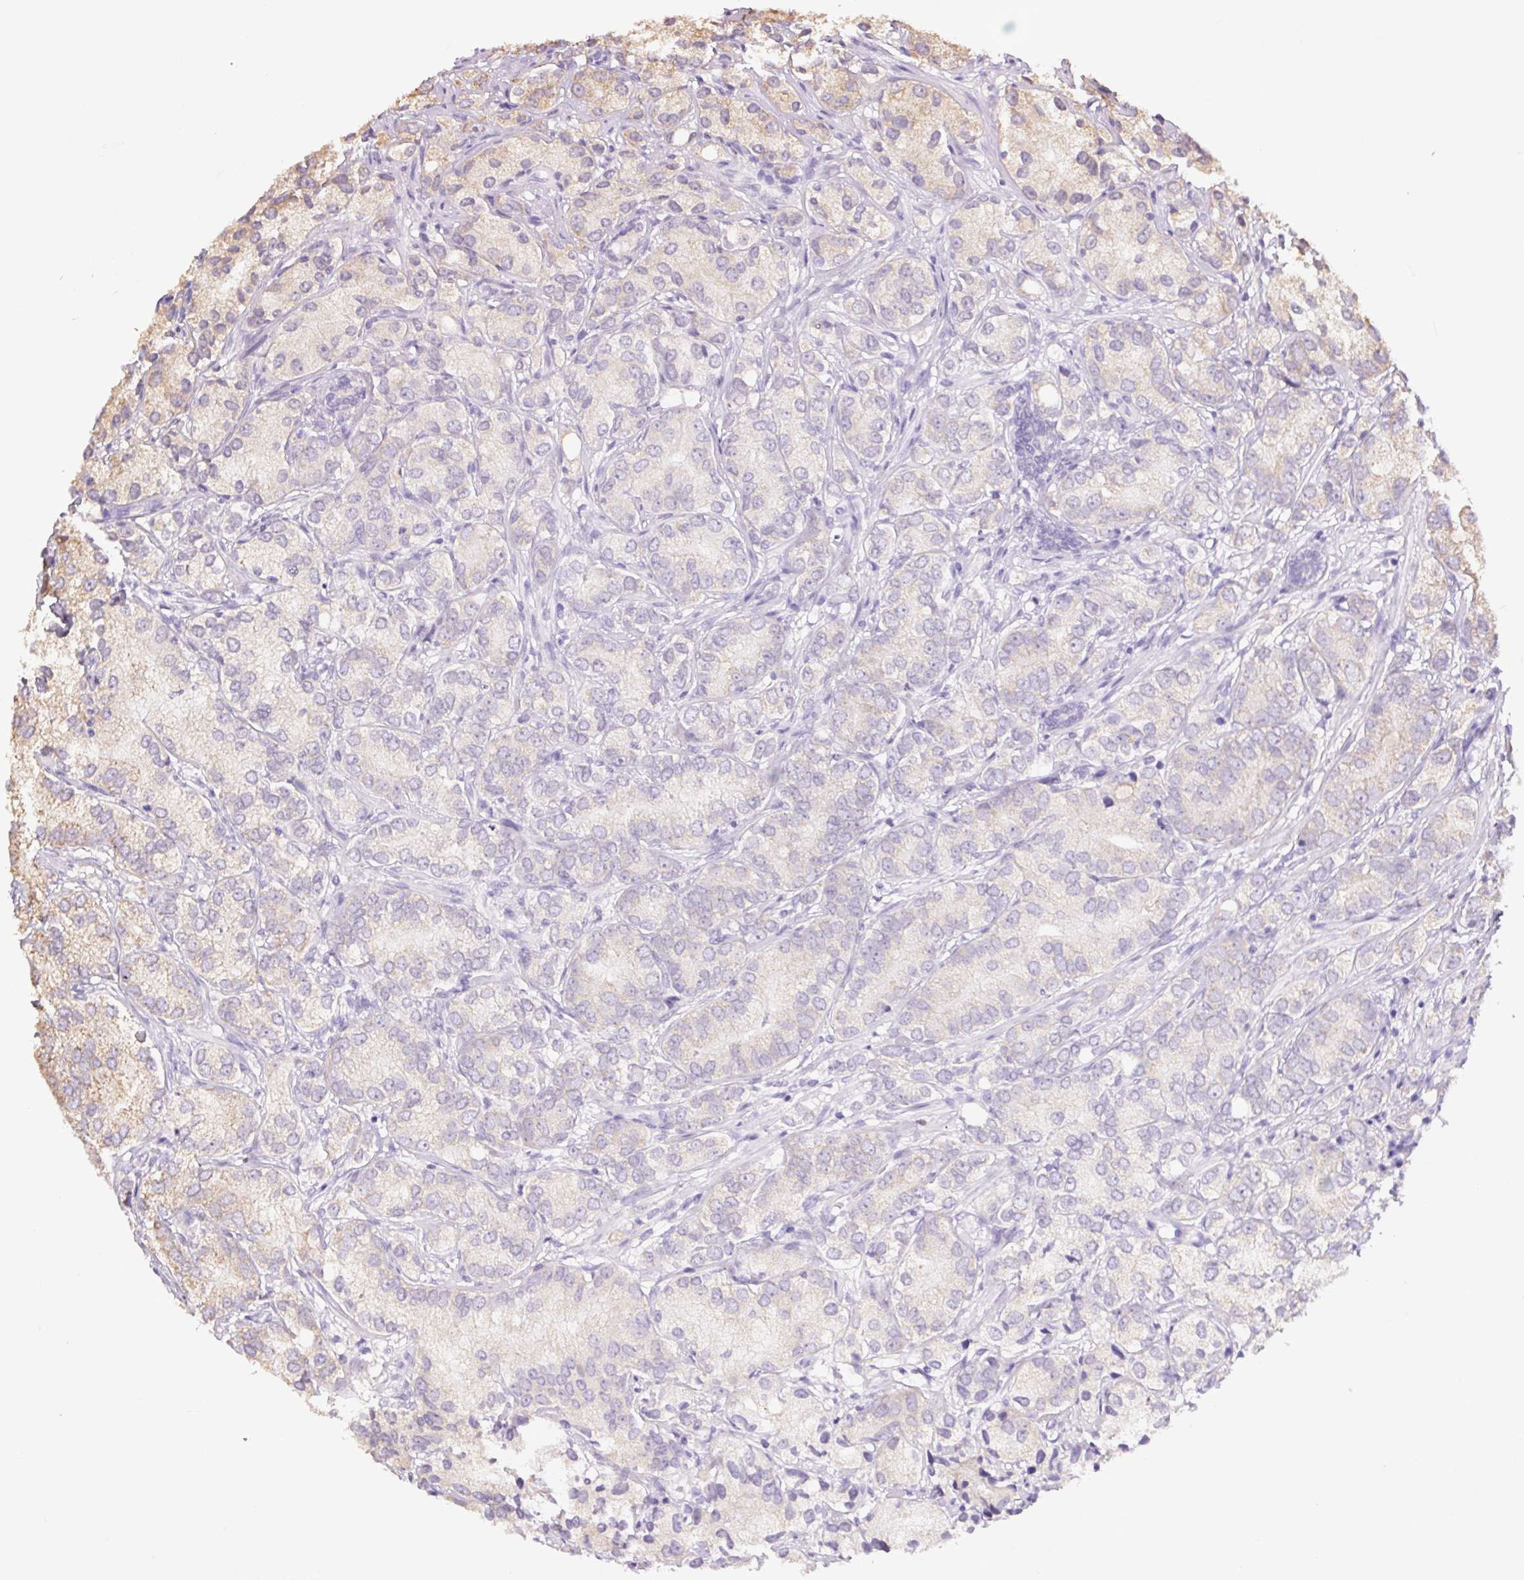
{"staining": {"intensity": "moderate", "quantity": "25%-75%", "location": "cytoplasmic/membranous"}, "tissue": "prostate cancer", "cell_type": "Tumor cells", "image_type": "cancer", "snomed": [{"axis": "morphology", "description": "Adenocarcinoma, High grade"}, {"axis": "topography", "description": "Prostate"}], "caption": "Moderate cytoplasmic/membranous positivity for a protein is appreciated in approximately 25%-75% of tumor cells of prostate high-grade adenocarcinoma using immunohistochemistry (IHC).", "gene": "SGF29", "patient": {"sex": "male", "age": 82}}